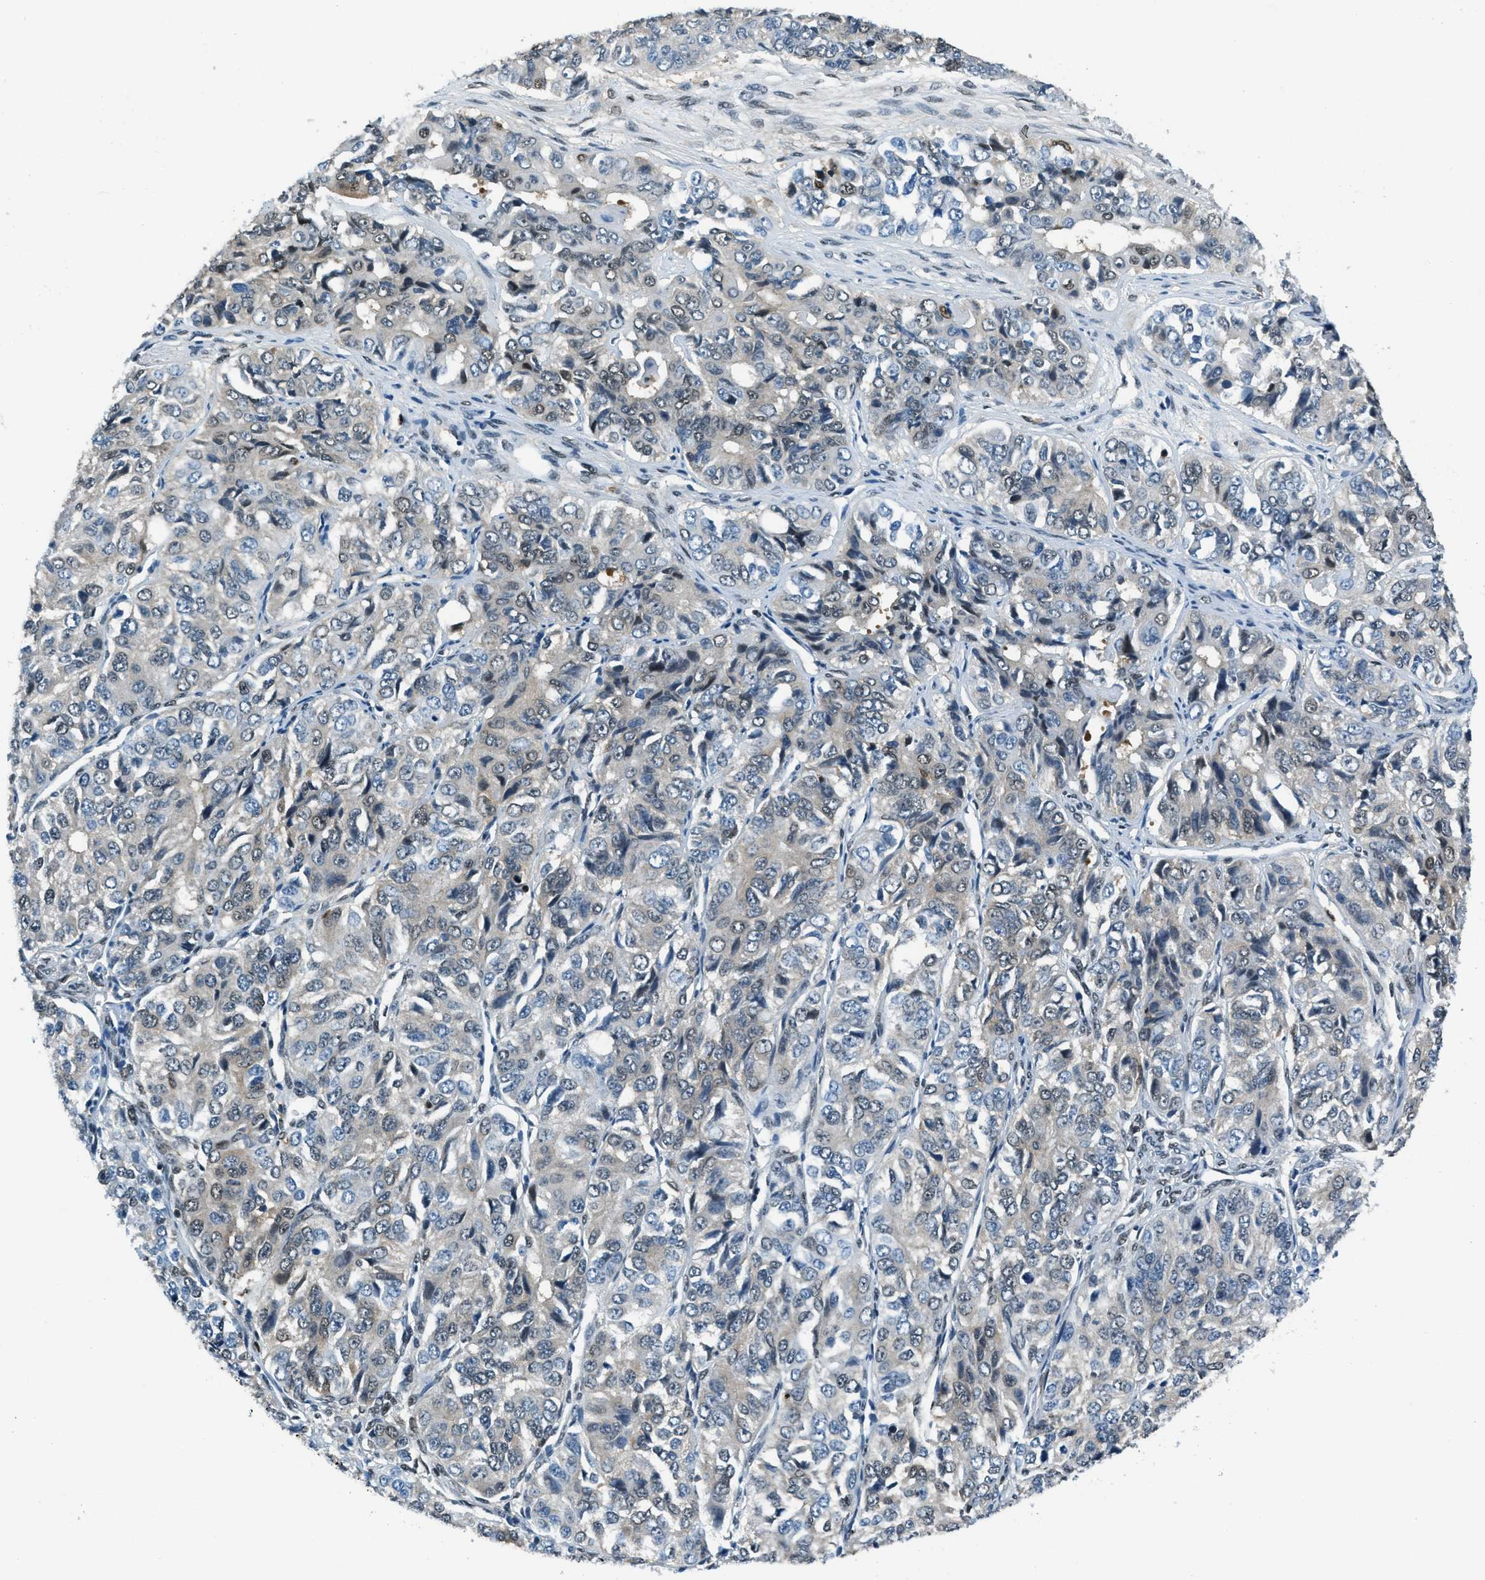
{"staining": {"intensity": "weak", "quantity": "<25%", "location": "nuclear"}, "tissue": "ovarian cancer", "cell_type": "Tumor cells", "image_type": "cancer", "snomed": [{"axis": "morphology", "description": "Carcinoma, endometroid"}, {"axis": "topography", "description": "Ovary"}], "caption": "Immunohistochemical staining of human endometroid carcinoma (ovarian) exhibits no significant expression in tumor cells.", "gene": "OGFR", "patient": {"sex": "female", "age": 51}}